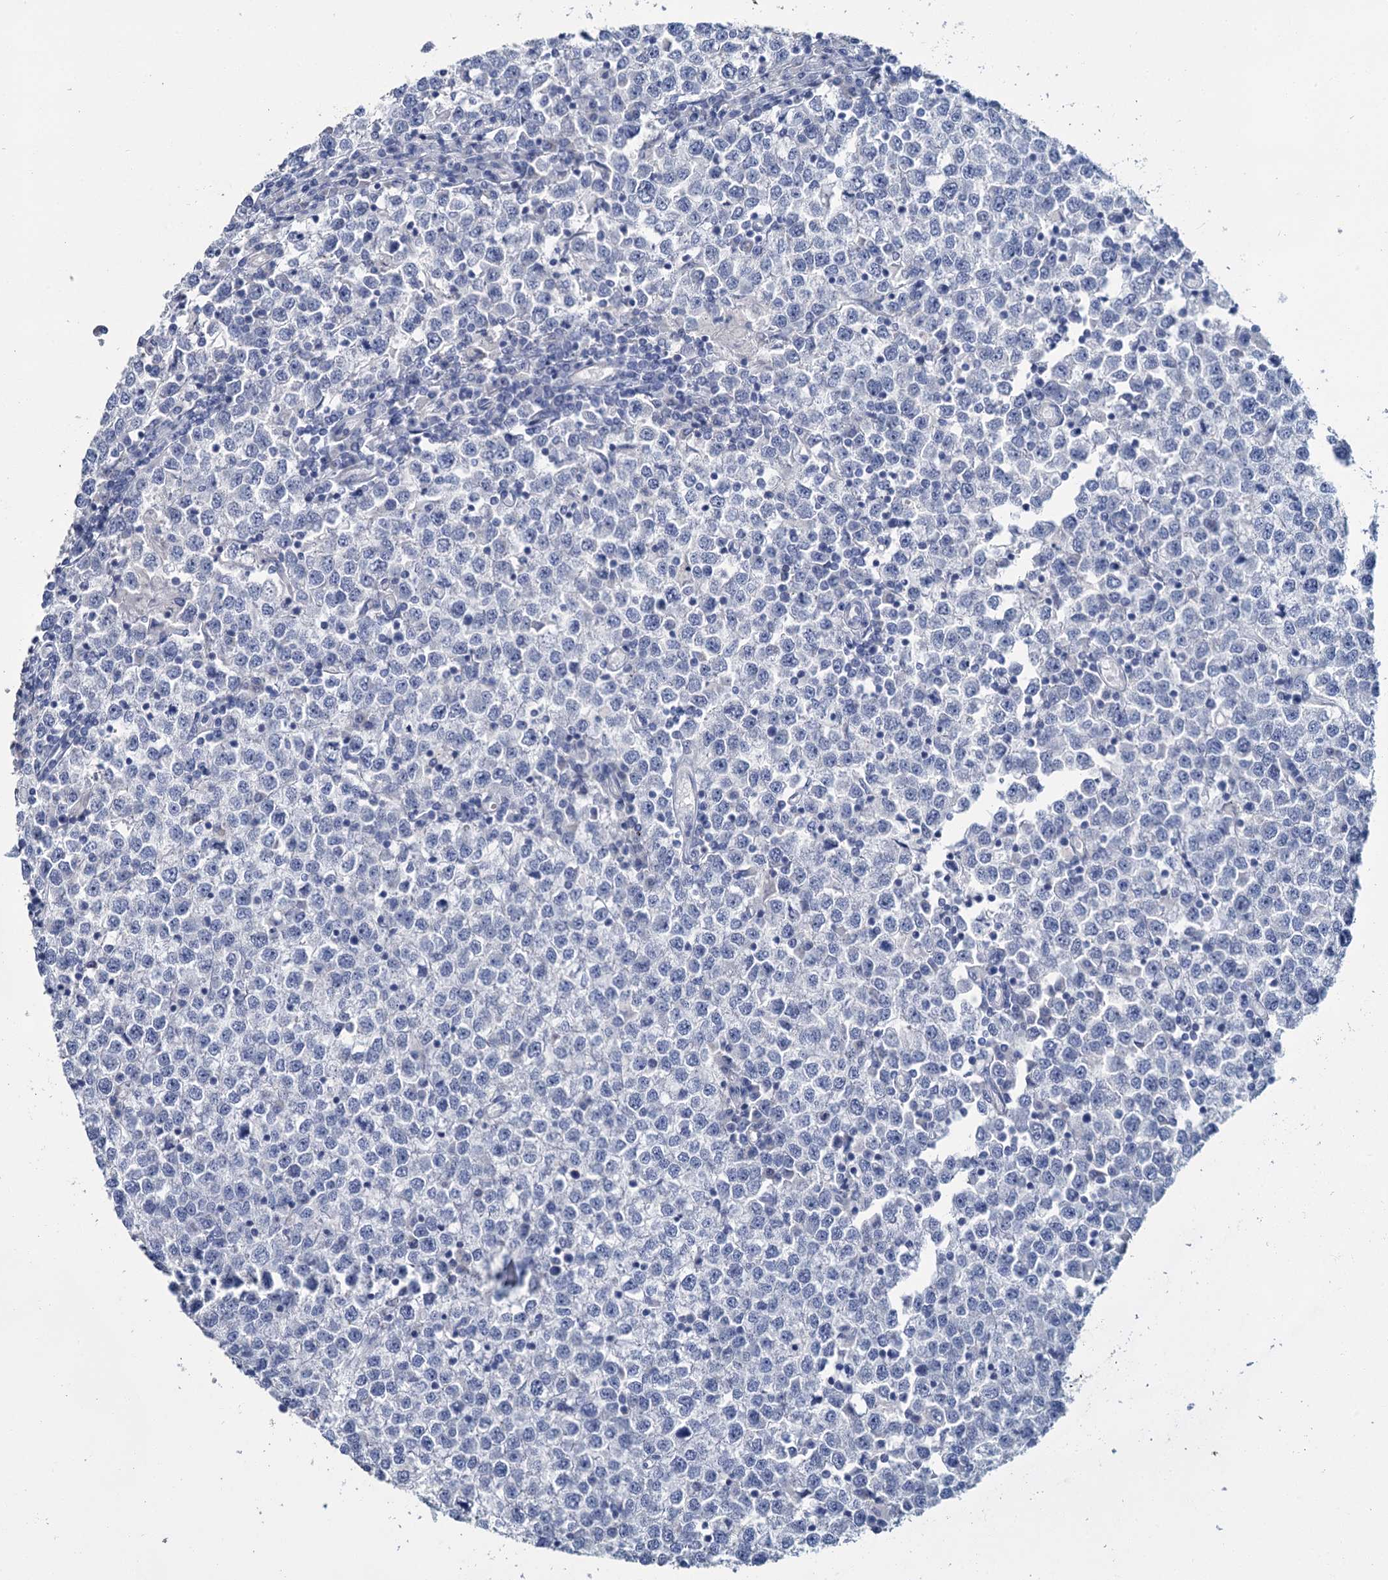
{"staining": {"intensity": "negative", "quantity": "none", "location": "none"}, "tissue": "testis cancer", "cell_type": "Tumor cells", "image_type": "cancer", "snomed": [{"axis": "morphology", "description": "Seminoma, NOS"}, {"axis": "topography", "description": "Testis"}], "caption": "DAB immunohistochemical staining of seminoma (testis) reveals no significant staining in tumor cells.", "gene": "SNCB", "patient": {"sex": "male", "age": 65}}